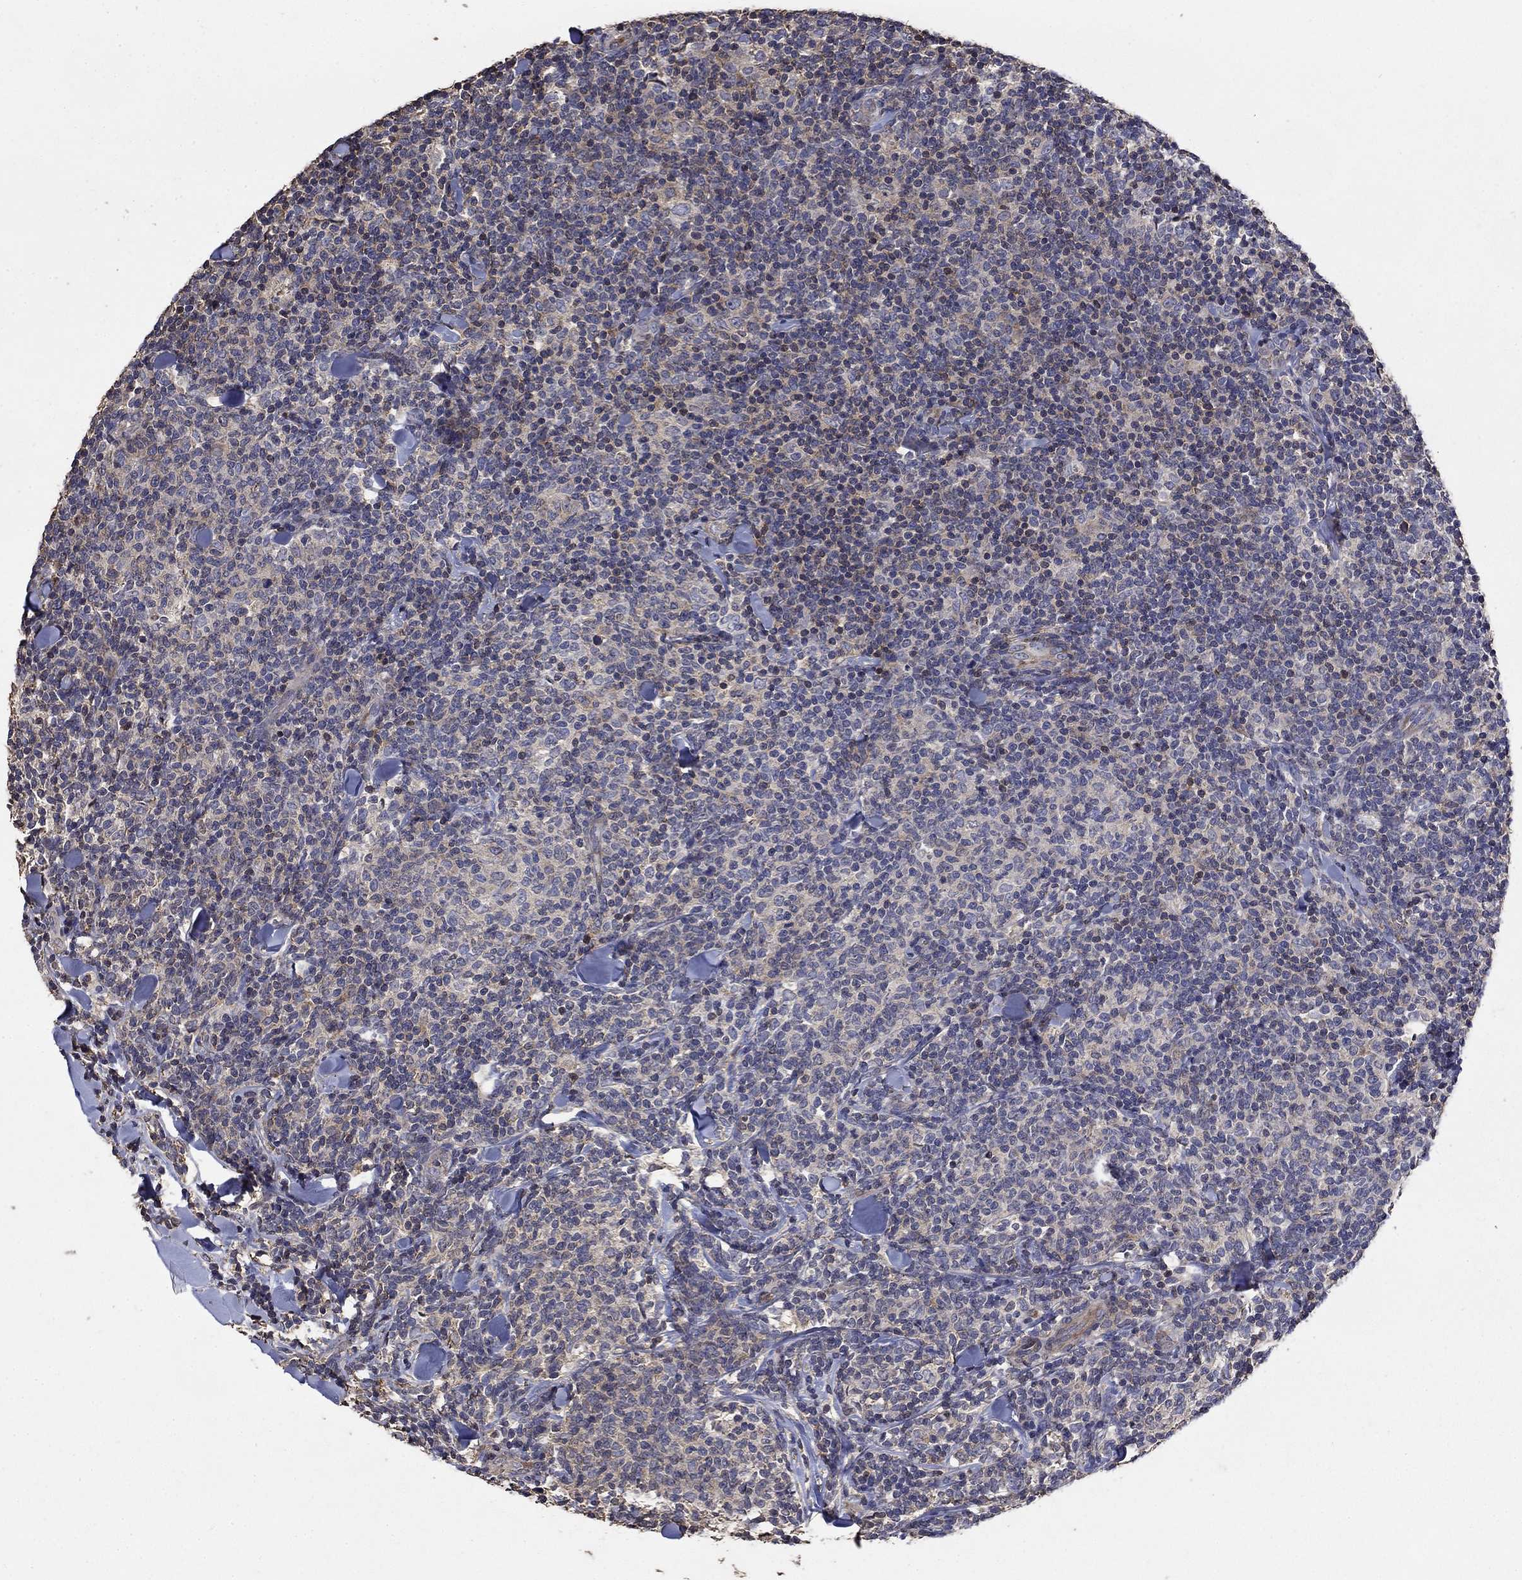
{"staining": {"intensity": "negative", "quantity": "none", "location": "none"}, "tissue": "lymphoma", "cell_type": "Tumor cells", "image_type": "cancer", "snomed": [{"axis": "morphology", "description": "Malignant lymphoma, non-Hodgkin's type, Low grade"}, {"axis": "topography", "description": "Lymph node"}], "caption": "IHC histopathology image of neoplastic tissue: malignant lymphoma, non-Hodgkin's type (low-grade) stained with DAB displays no significant protein expression in tumor cells. (DAB IHC with hematoxylin counter stain).", "gene": "DVL1", "patient": {"sex": "female", "age": 56}}